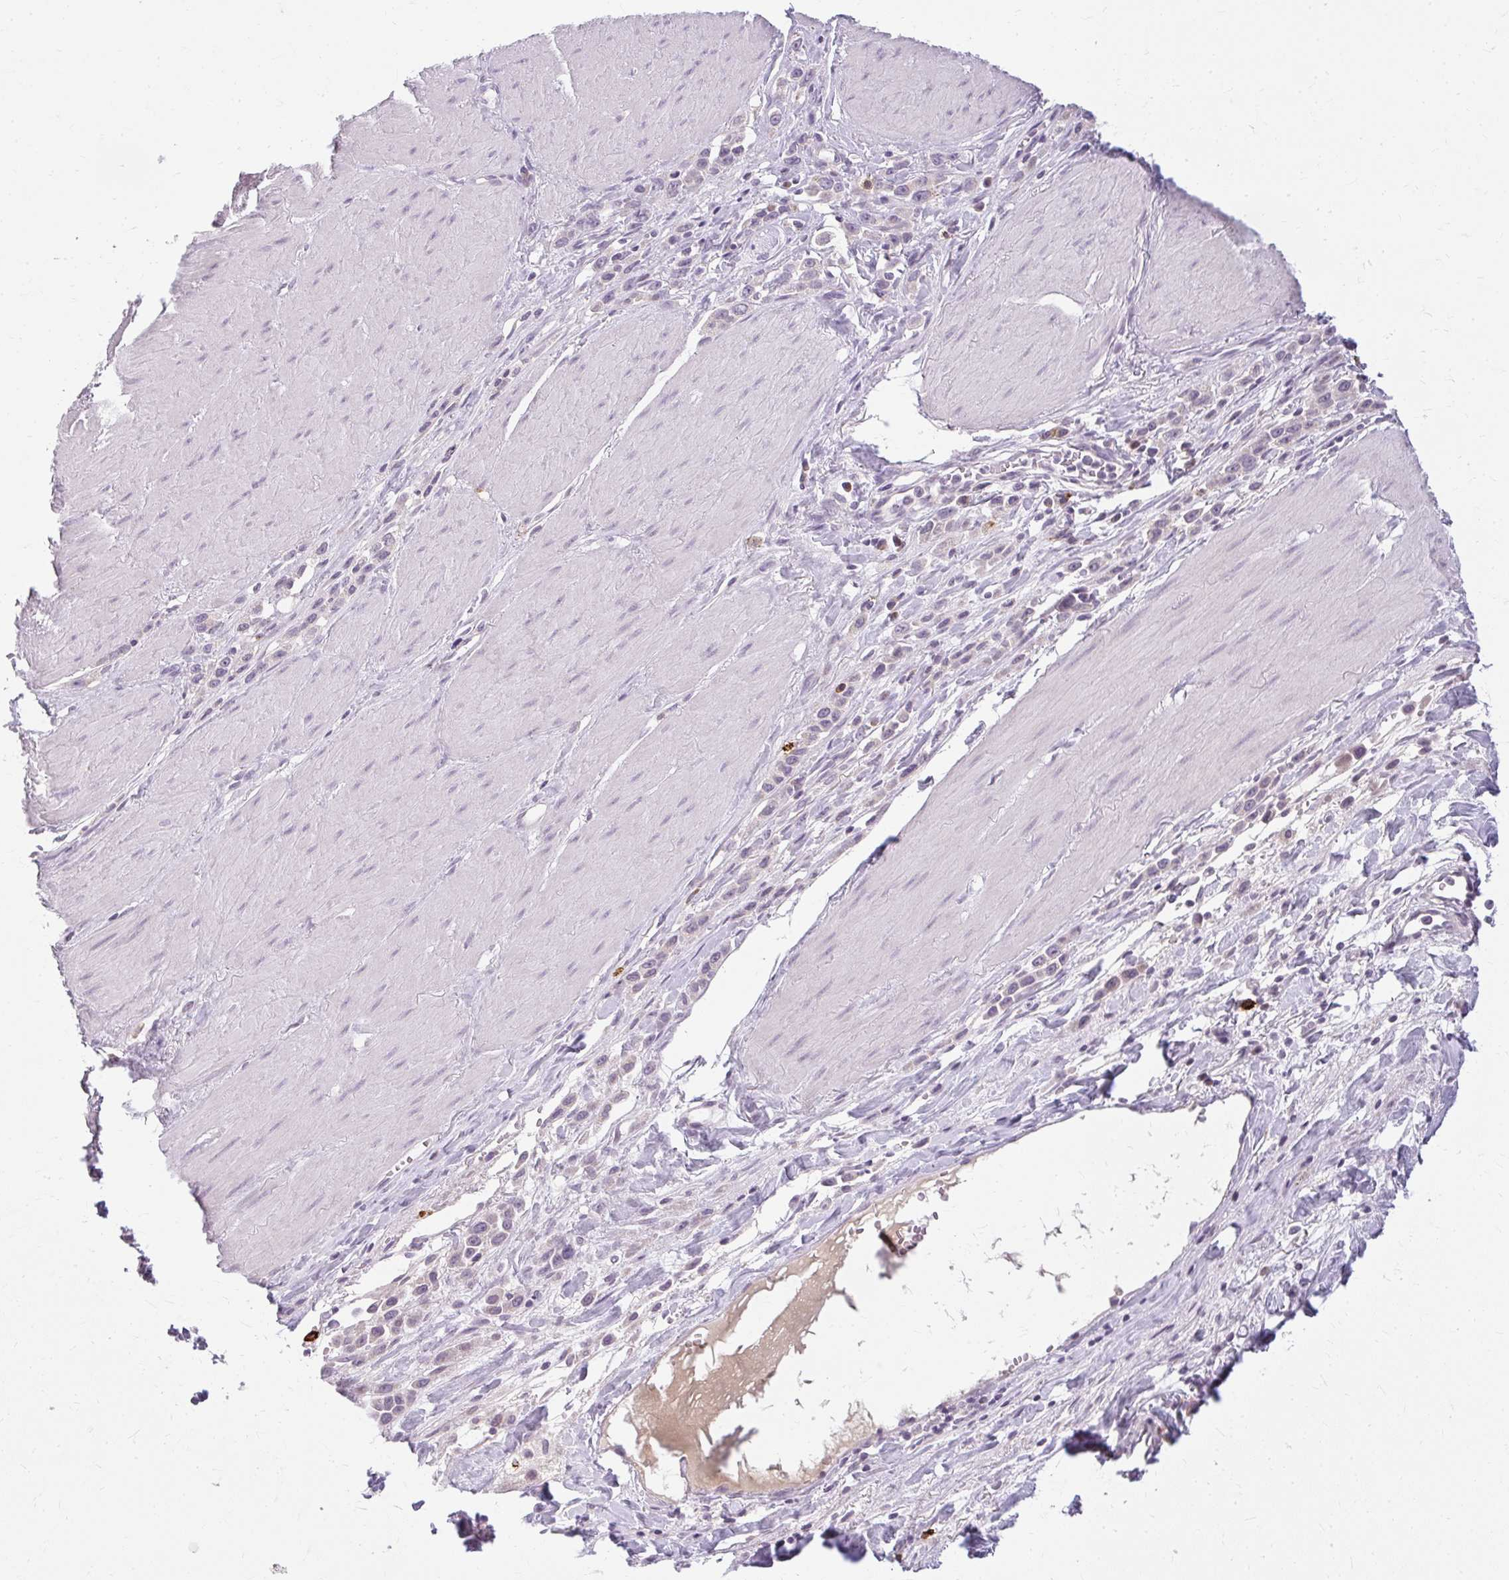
{"staining": {"intensity": "weak", "quantity": "<25%", "location": "cytoplasmic/membranous"}, "tissue": "stomach cancer", "cell_type": "Tumor cells", "image_type": "cancer", "snomed": [{"axis": "morphology", "description": "Adenocarcinoma, NOS"}, {"axis": "topography", "description": "Stomach"}], "caption": "IHC of stomach cancer exhibits no staining in tumor cells. (Brightfield microscopy of DAB (3,3'-diaminobenzidine) immunohistochemistry (IHC) at high magnification).", "gene": "ZFYVE26", "patient": {"sex": "male", "age": 47}}